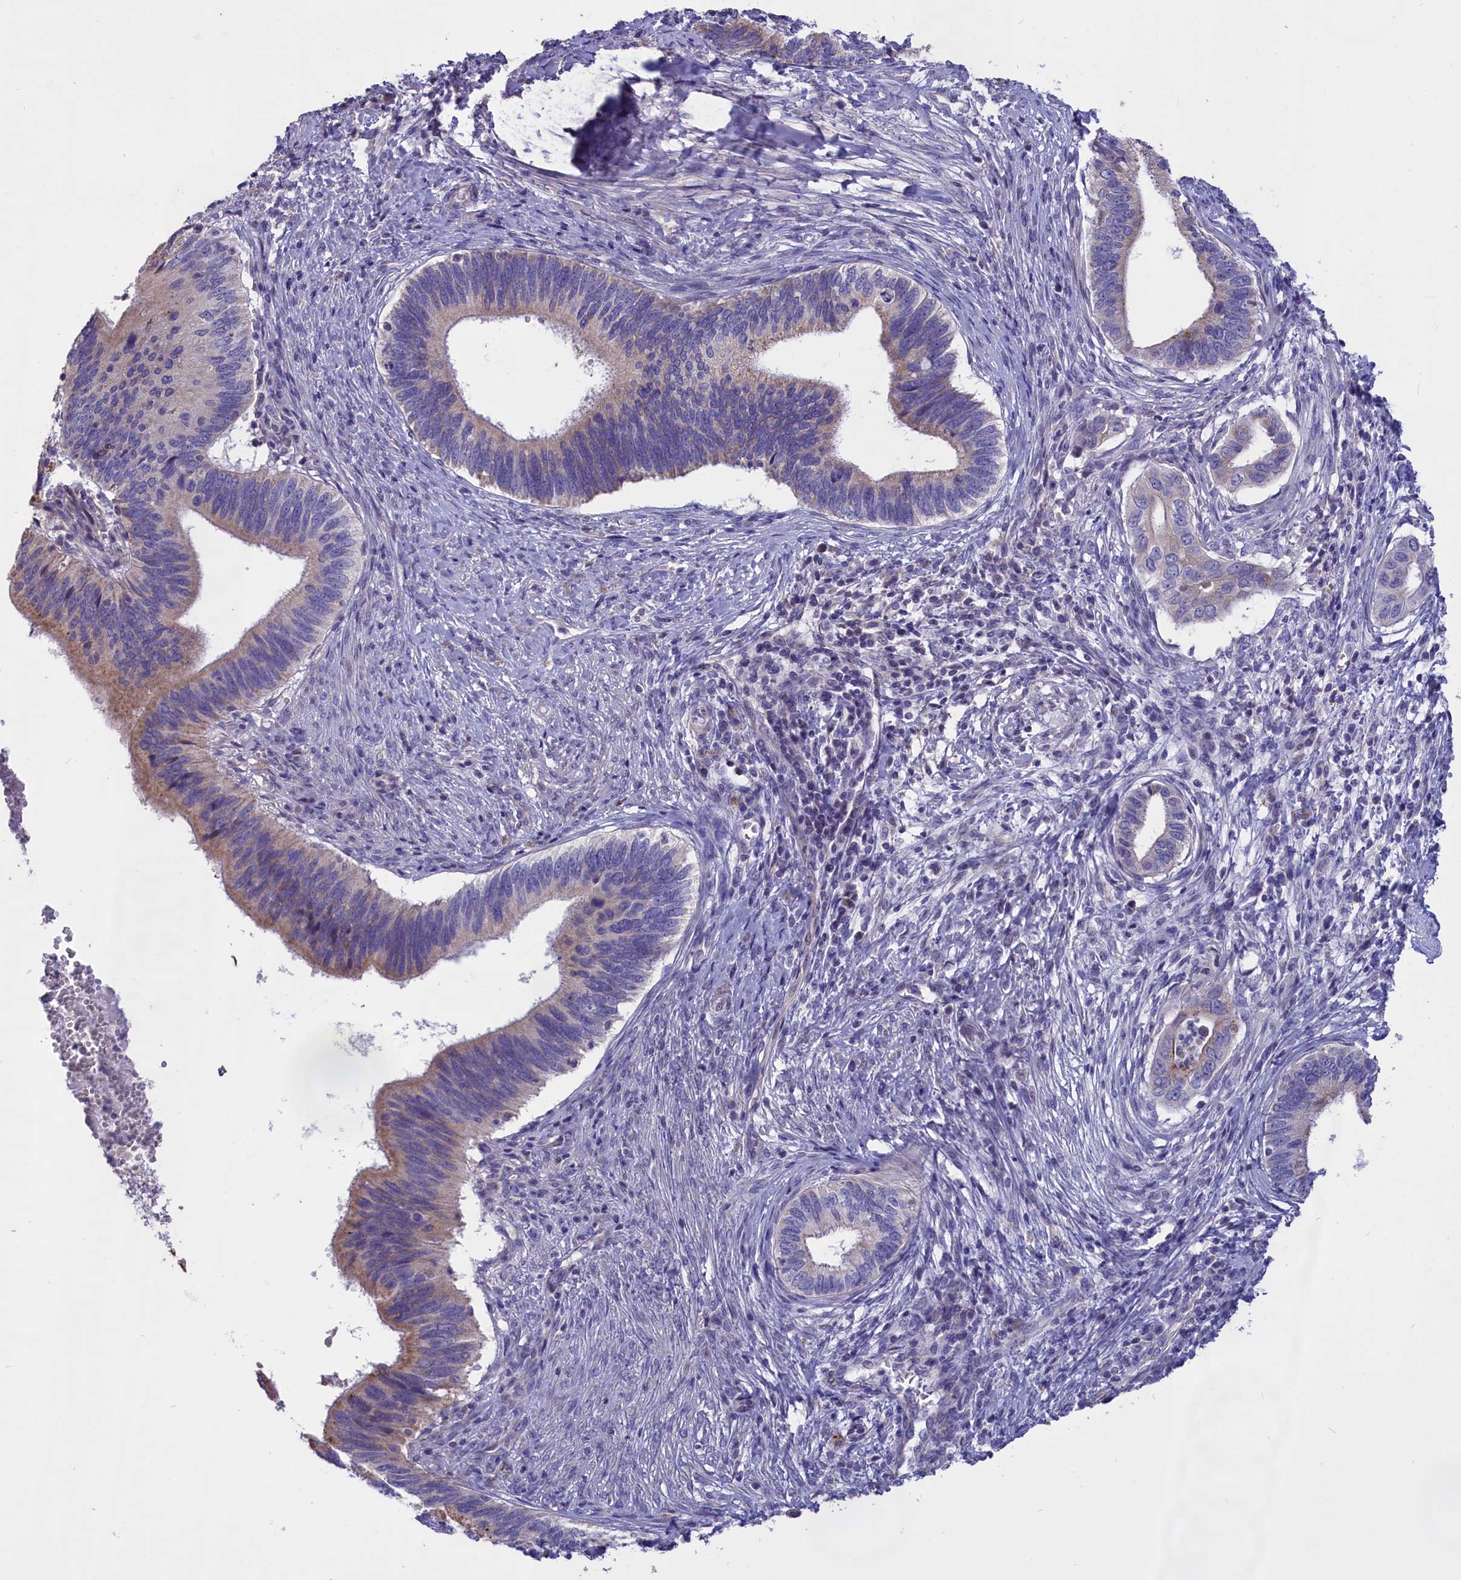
{"staining": {"intensity": "moderate", "quantity": "<25%", "location": "cytoplasmic/membranous"}, "tissue": "cervical cancer", "cell_type": "Tumor cells", "image_type": "cancer", "snomed": [{"axis": "morphology", "description": "Adenocarcinoma, NOS"}, {"axis": "topography", "description": "Cervix"}], "caption": "Moderate cytoplasmic/membranous positivity is present in approximately <25% of tumor cells in cervical cancer (adenocarcinoma).", "gene": "CYP2U1", "patient": {"sex": "female", "age": 42}}